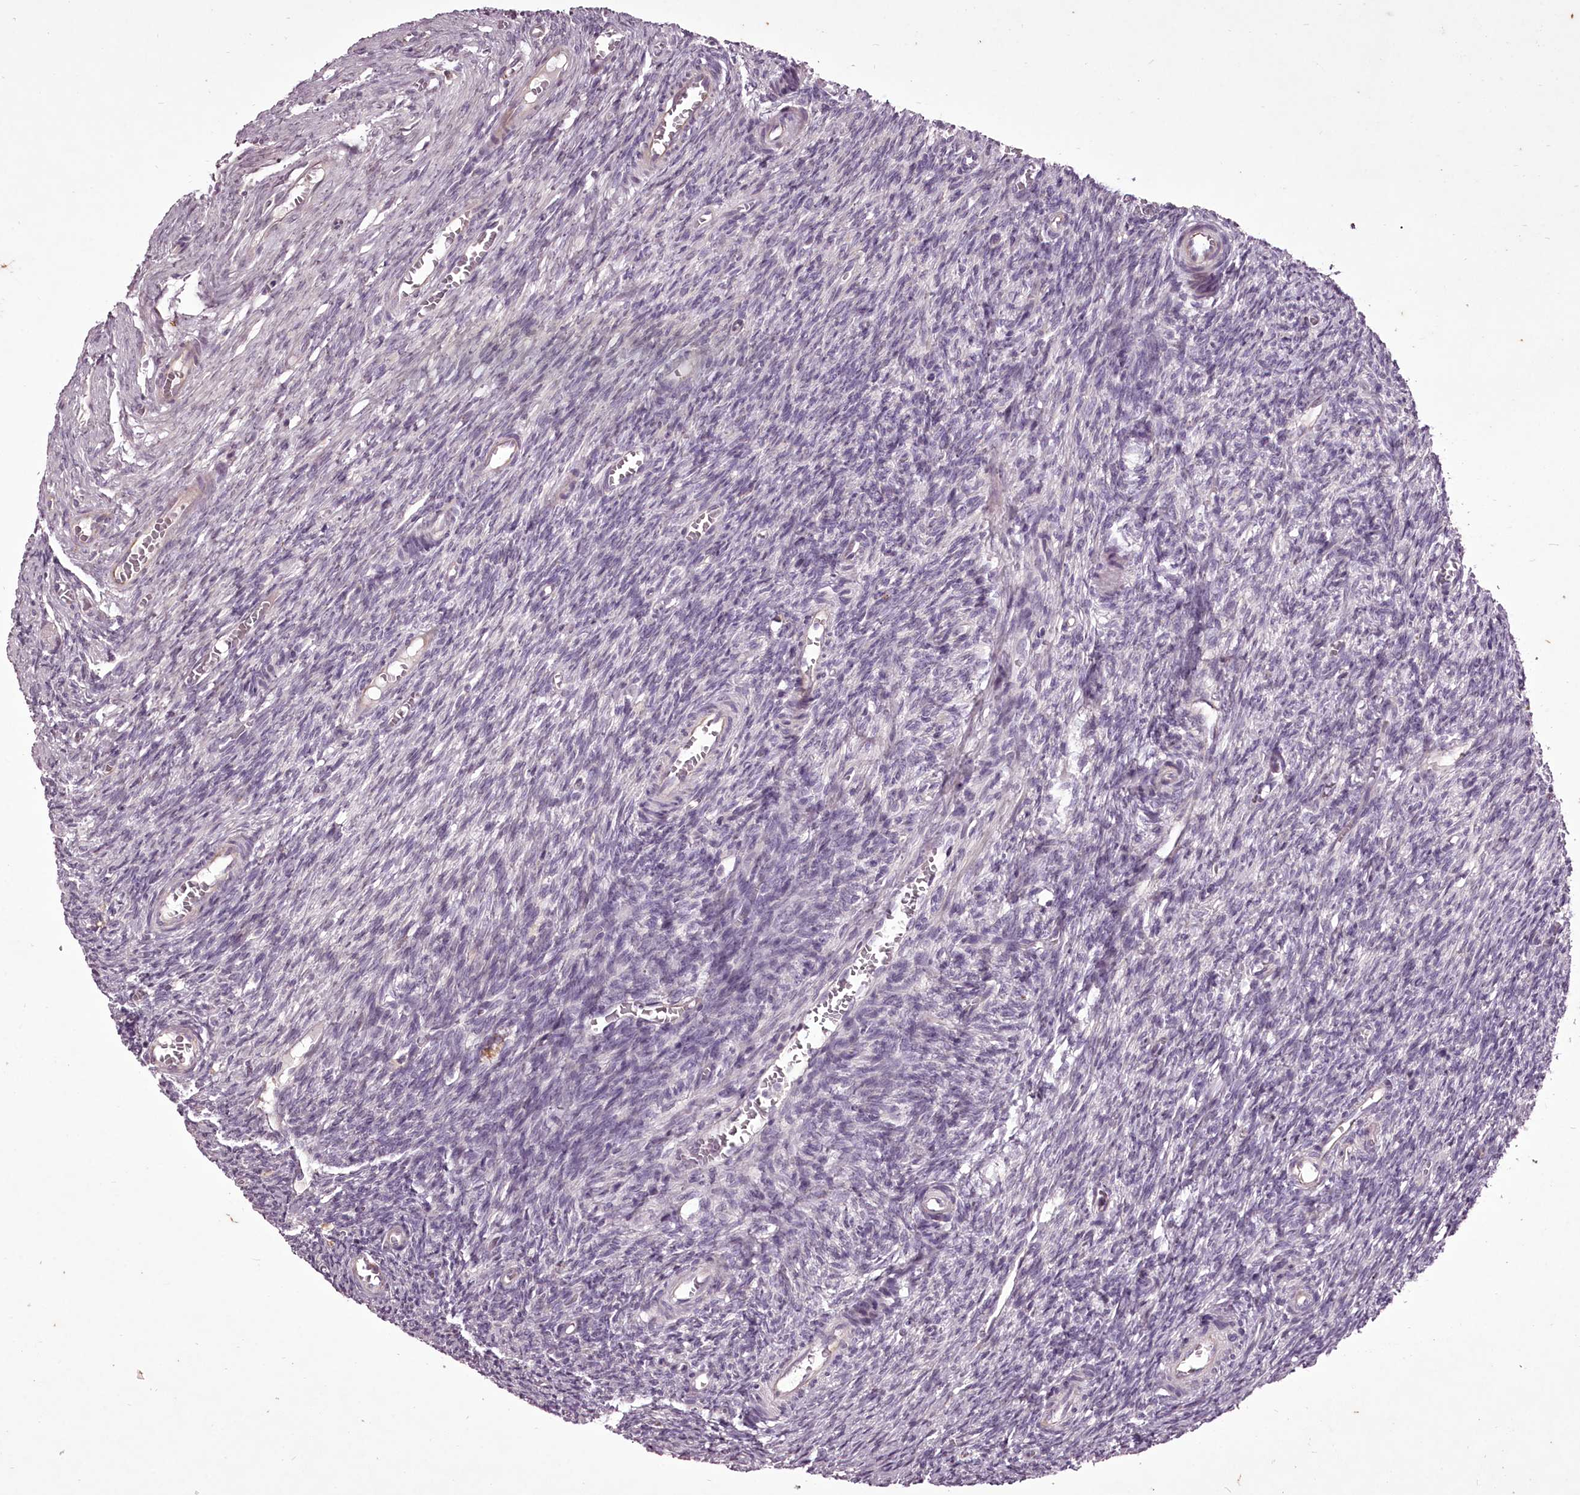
{"staining": {"intensity": "negative", "quantity": "none", "location": "none"}, "tissue": "ovary", "cell_type": "Ovarian stroma cells", "image_type": "normal", "snomed": [{"axis": "morphology", "description": "Normal tissue, NOS"}, {"axis": "topography", "description": "Ovary"}], "caption": "IHC histopathology image of normal ovary: human ovary stained with DAB exhibits no significant protein positivity in ovarian stroma cells. (Stains: DAB (3,3'-diaminobenzidine) IHC with hematoxylin counter stain, Microscopy: brightfield microscopy at high magnification).", "gene": "C1orf56", "patient": {"sex": "female", "age": 27}}